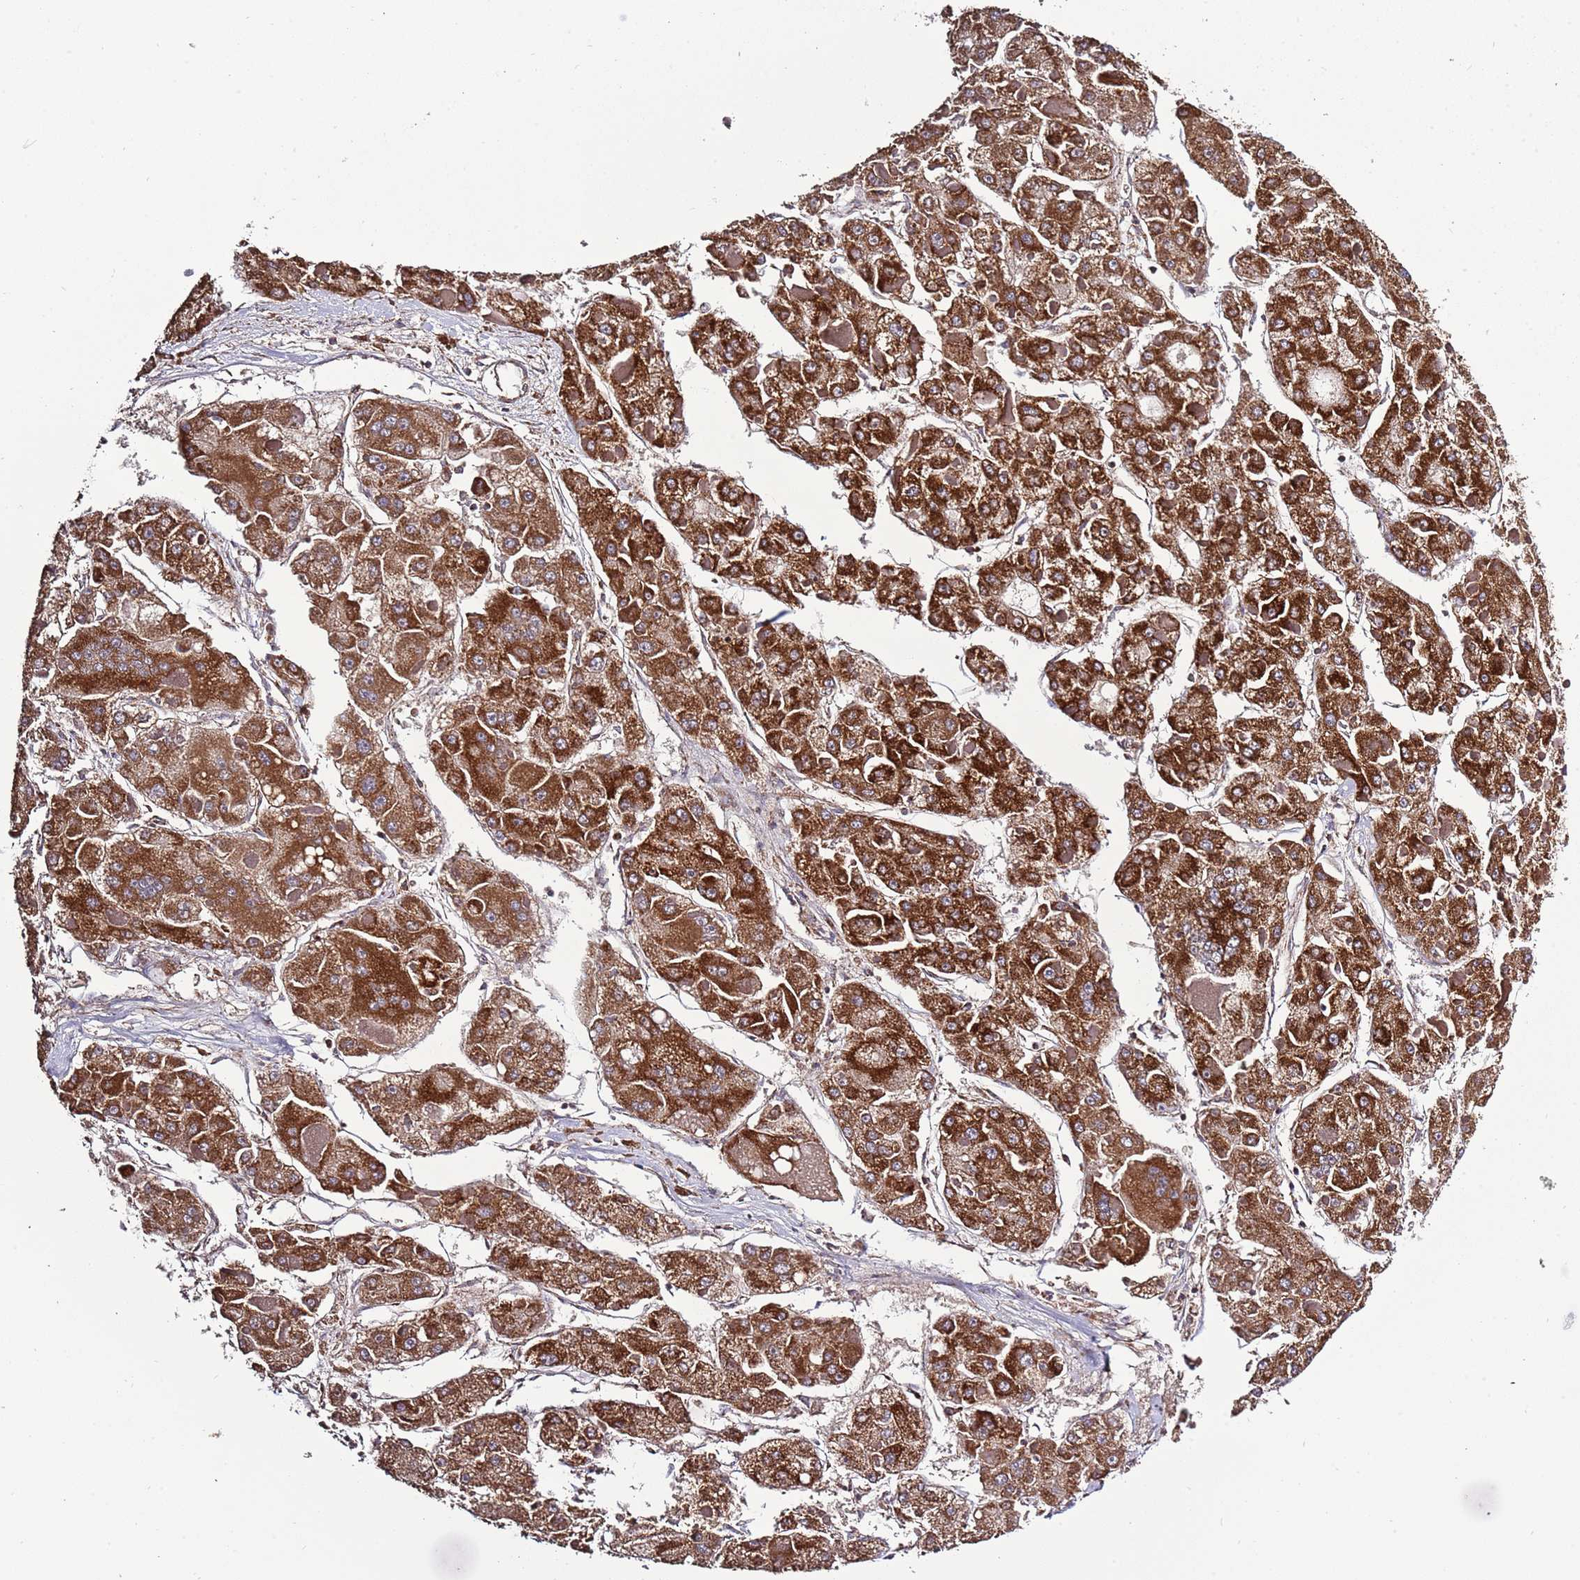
{"staining": {"intensity": "strong", "quantity": ">75%", "location": "cytoplasmic/membranous"}, "tissue": "liver cancer", "cell_type": "Tumor cells", "image_type": "cancer", "snomed": [{"axis": "morphology", "description": "Carcinoma, Hepatocellular, NOS"}, {"axis": "topography", "description": "Liver"}], "caption": "Protein expression analysis of human liver cancer reveals strong cytoplasmic/membranous expression in approximately >75% of tumor cells.", "gene": "IRS4", "patient": {"sex": "female", "age": 73}}